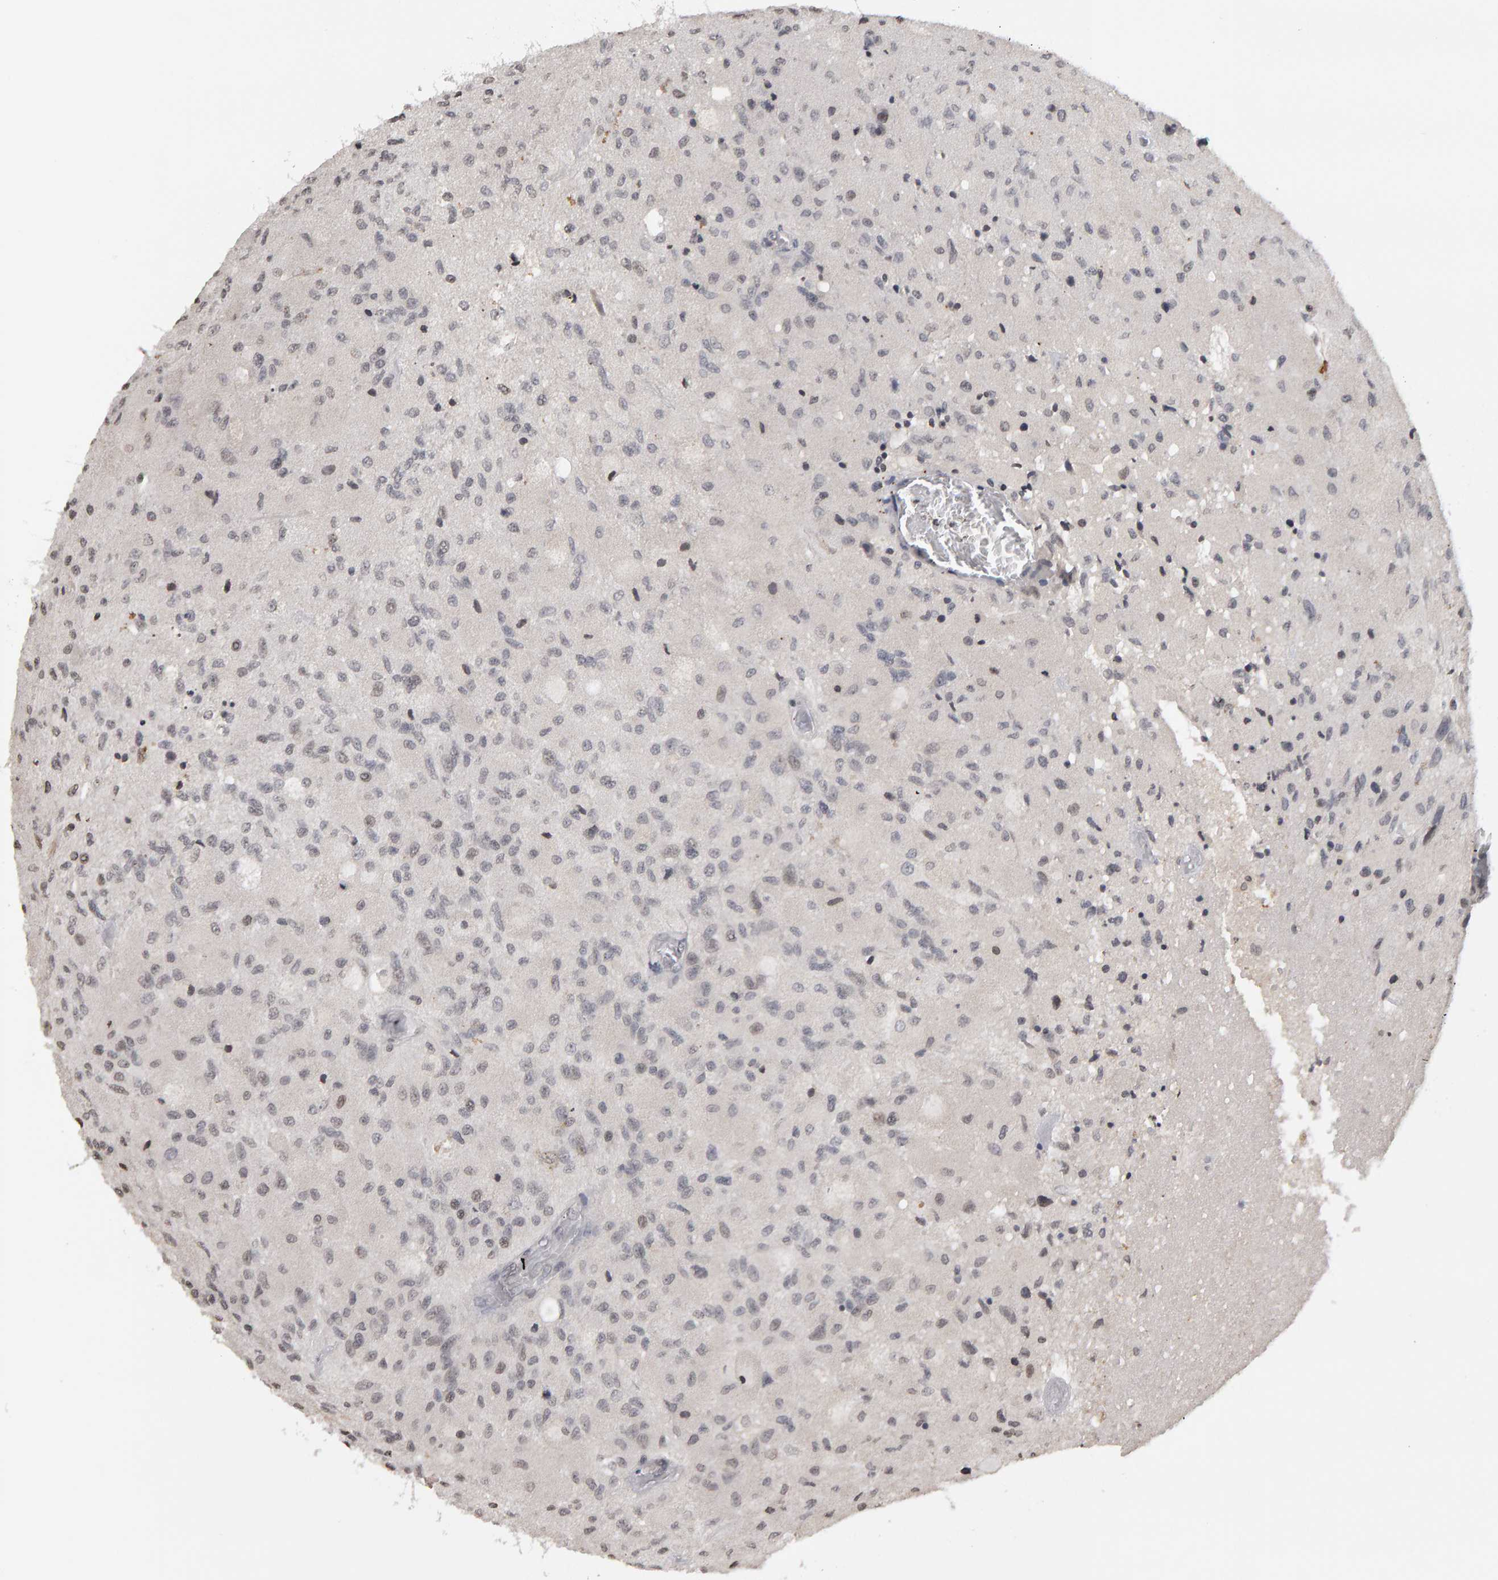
{"staining": {"intensity": "weak", "quantity": "<25%", "location": "nuclear"}, "tissue": "glioma", "cell_type": "Tumor cells", "image_type": "cancer", "snomed": [{"axis": "morphology", "description": "Normal tissue, NOS"}, {"axis": "morphology", "description": "Glioma, malignant, High grade"}, {"axis": "topography", "description": "Cerebral cortex"}], "caption": "Tumor cells are negative for brown protein staining in glioma.", "gene": "TRAM1", "patient": {"sex": "male", "age": 77}}